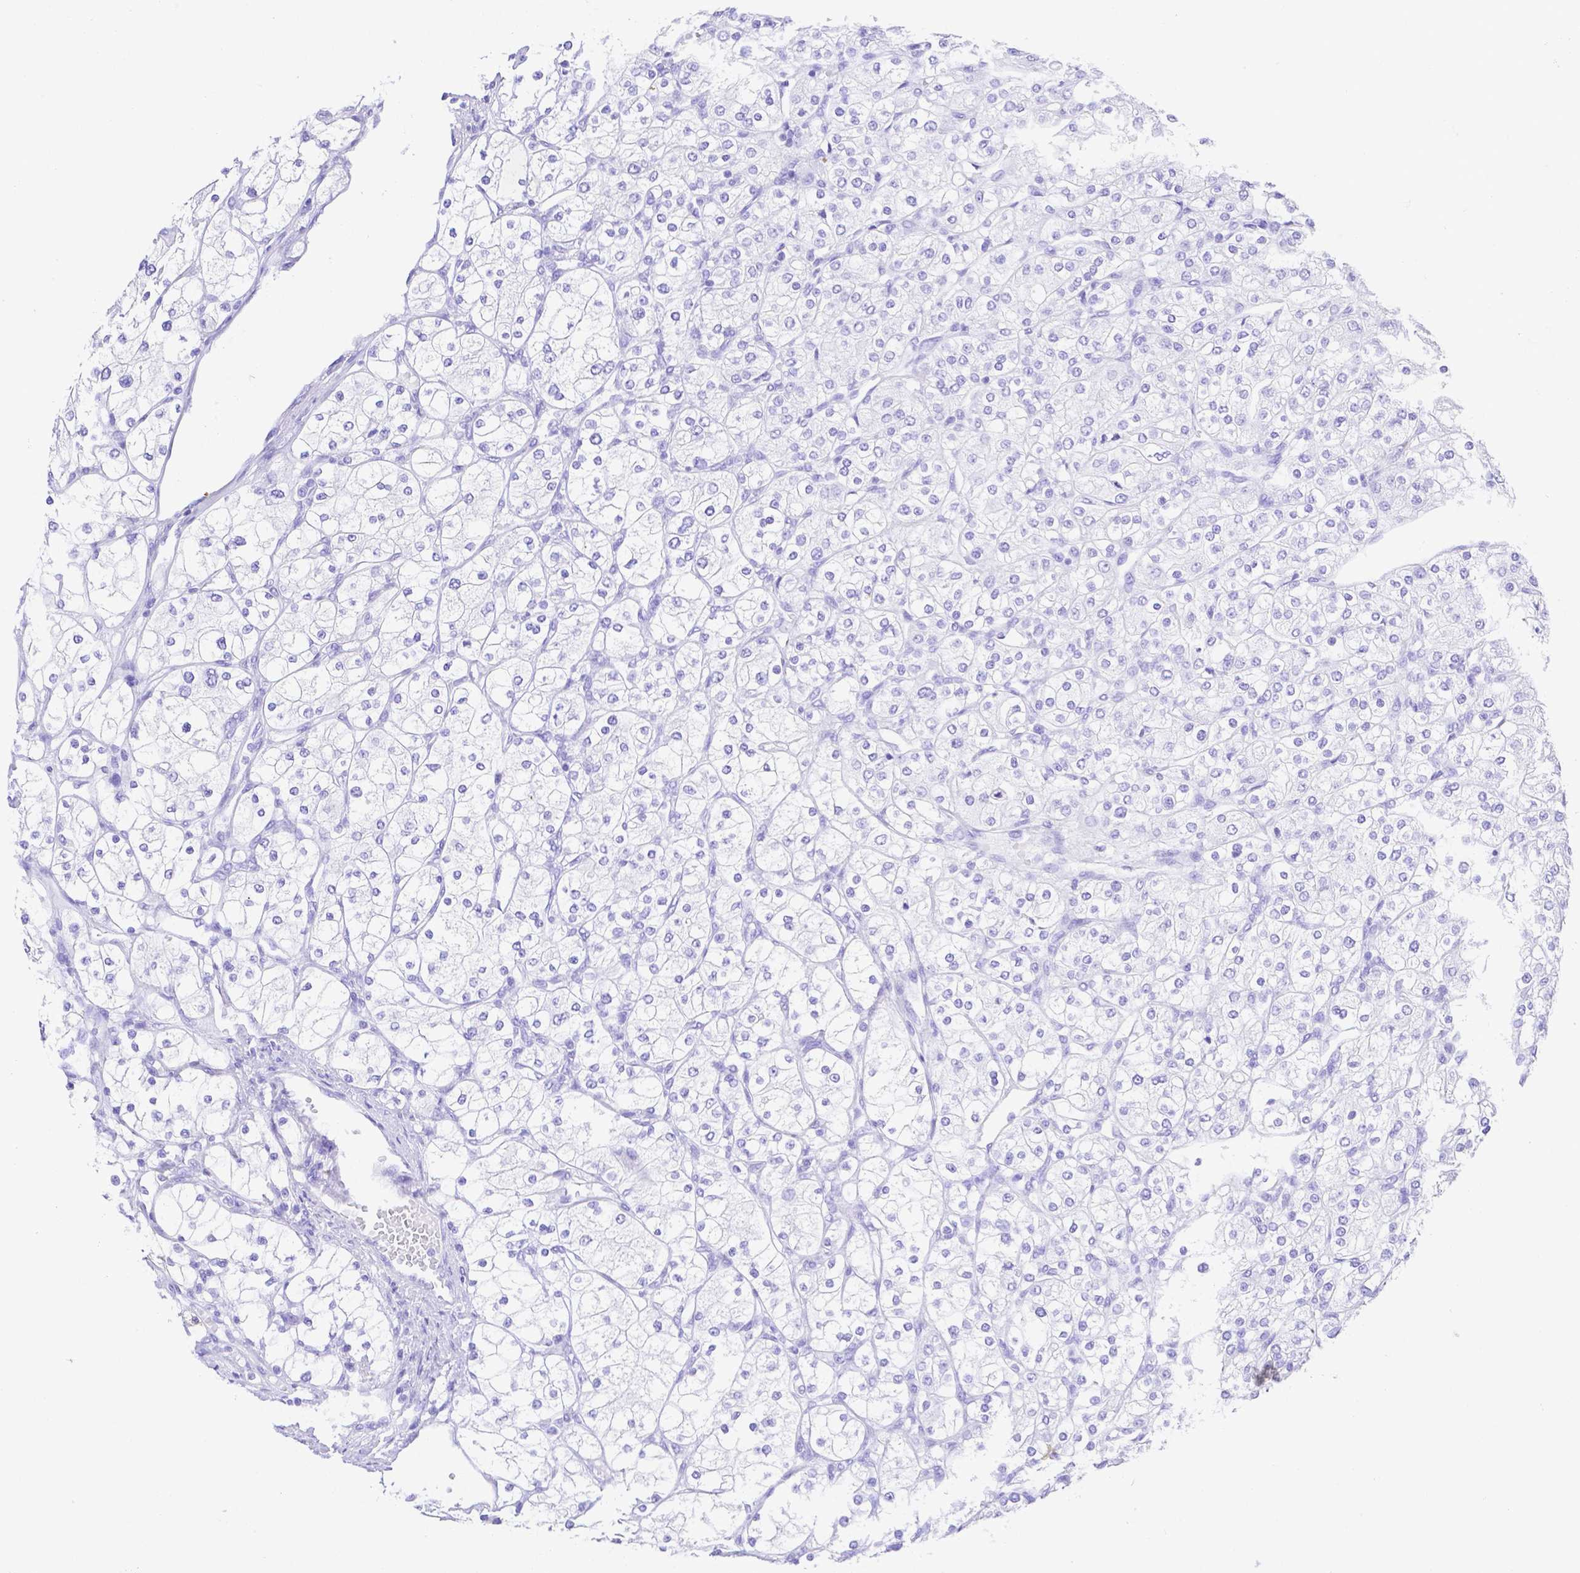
{"staining": {"intensity": "negative", "quantity": "none", "location": "none"}, "tissue": "renal cancer", "cell_type": "Tumor cells", "image_type": "cancer", "snomed": [{"axis": "morphology", "description": "Adenocarcinoma, NOS"}, {"axis": "topography", "description": "Kidney"}], "caption": "Renal adenocarcinoma was stained to show a protein in brown. There is no significant staining in tumor cells.", "gene": "SMR3A", "patient": {"sex": "male", "age": 80}}